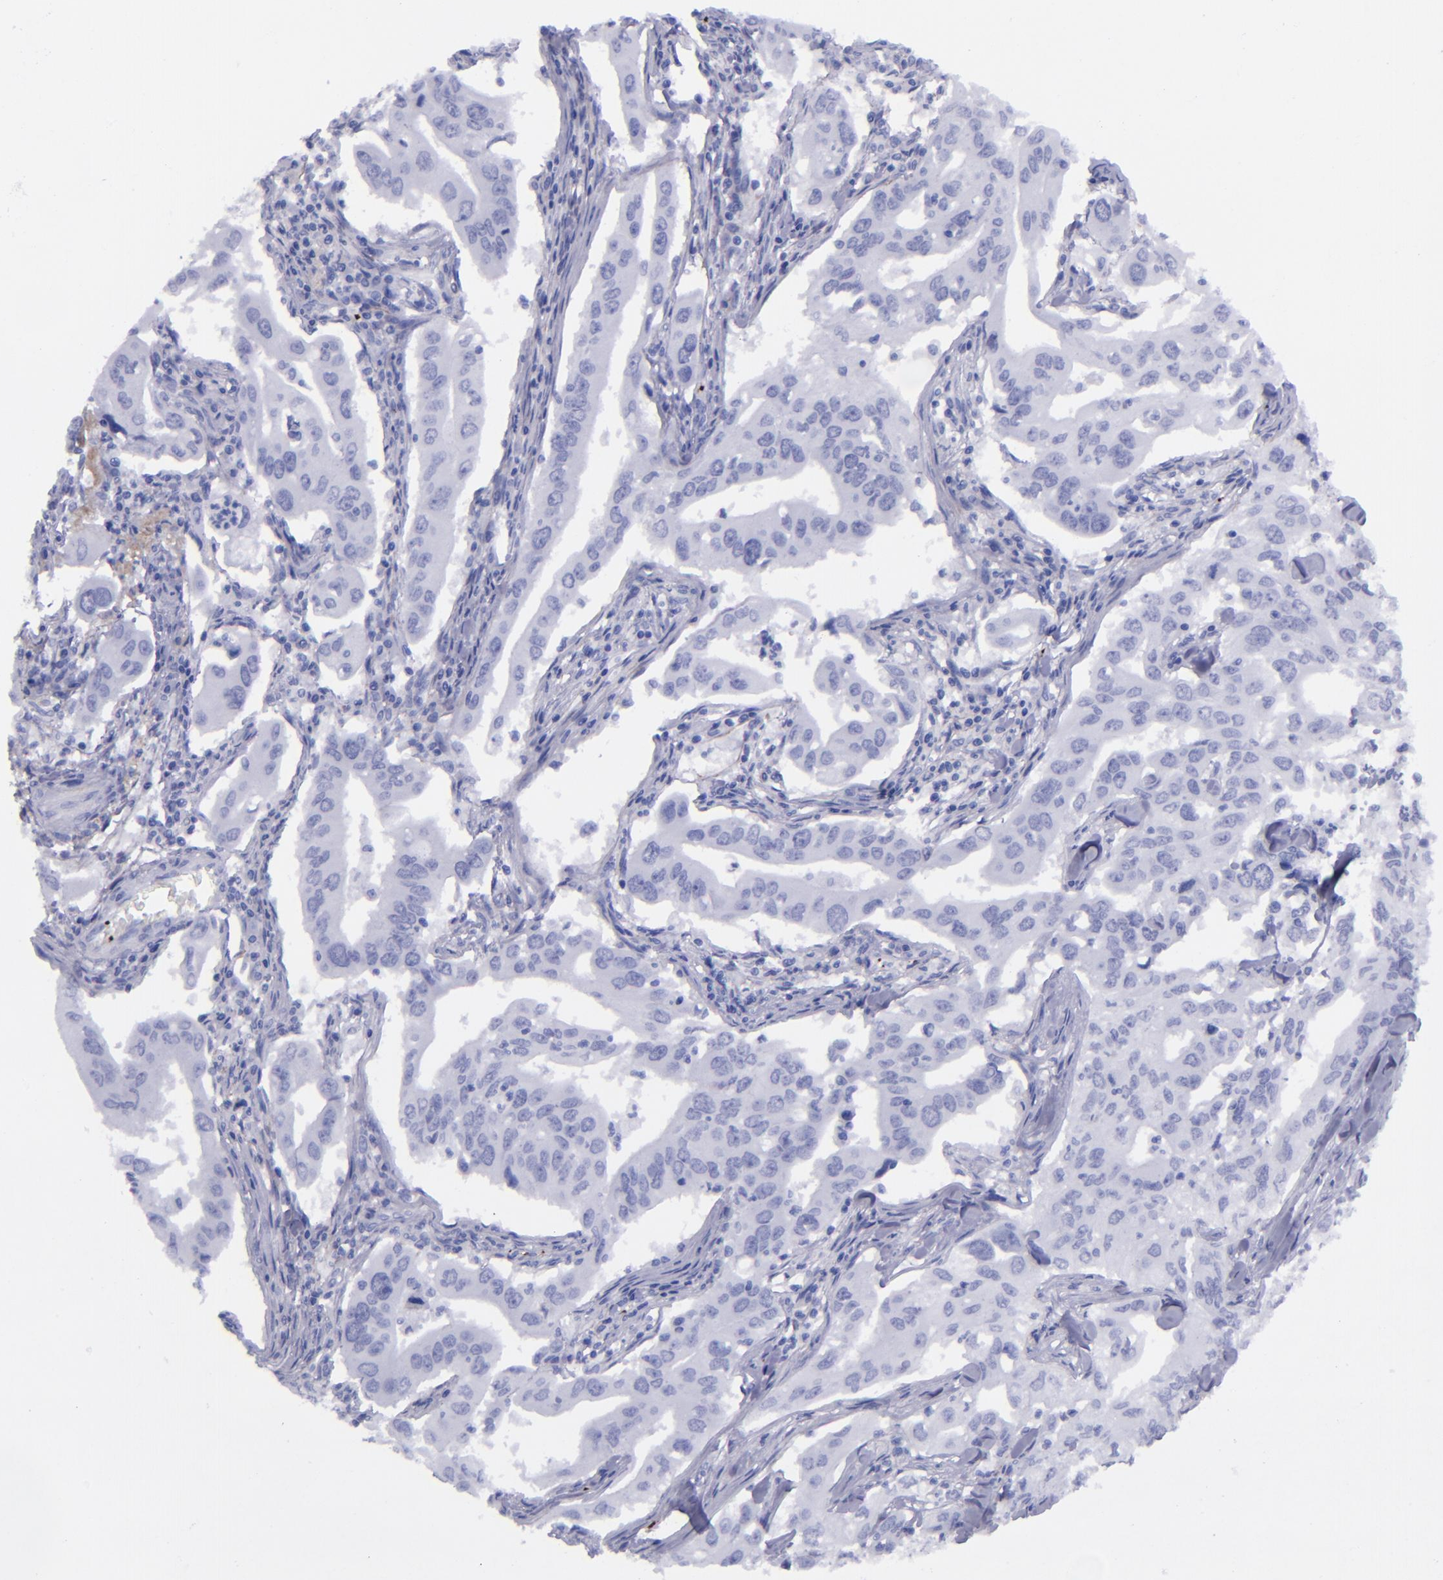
{"staining": {"intensity": "negative", "quantity": "none", "location": "none"}, "tissue": "lung cancer", "cell_type": "Tumor cells", "image_type": "cancer", "snomed": [{"axis": "morphology", "description": "Adenocarcinoma, NOS"}, {"axis": "topography", "description": "Lung"}], "caption": "Immunohistochemistry micrograph of neoplastic tissue: human adenocarcinoma (lung) stained with DAB (3,3'-diaminobenzidine) exhibits no significant protein positivity in tumor cells.", "gene": "EFCAB13", "patient": {"sex": "male", "age": 48}}